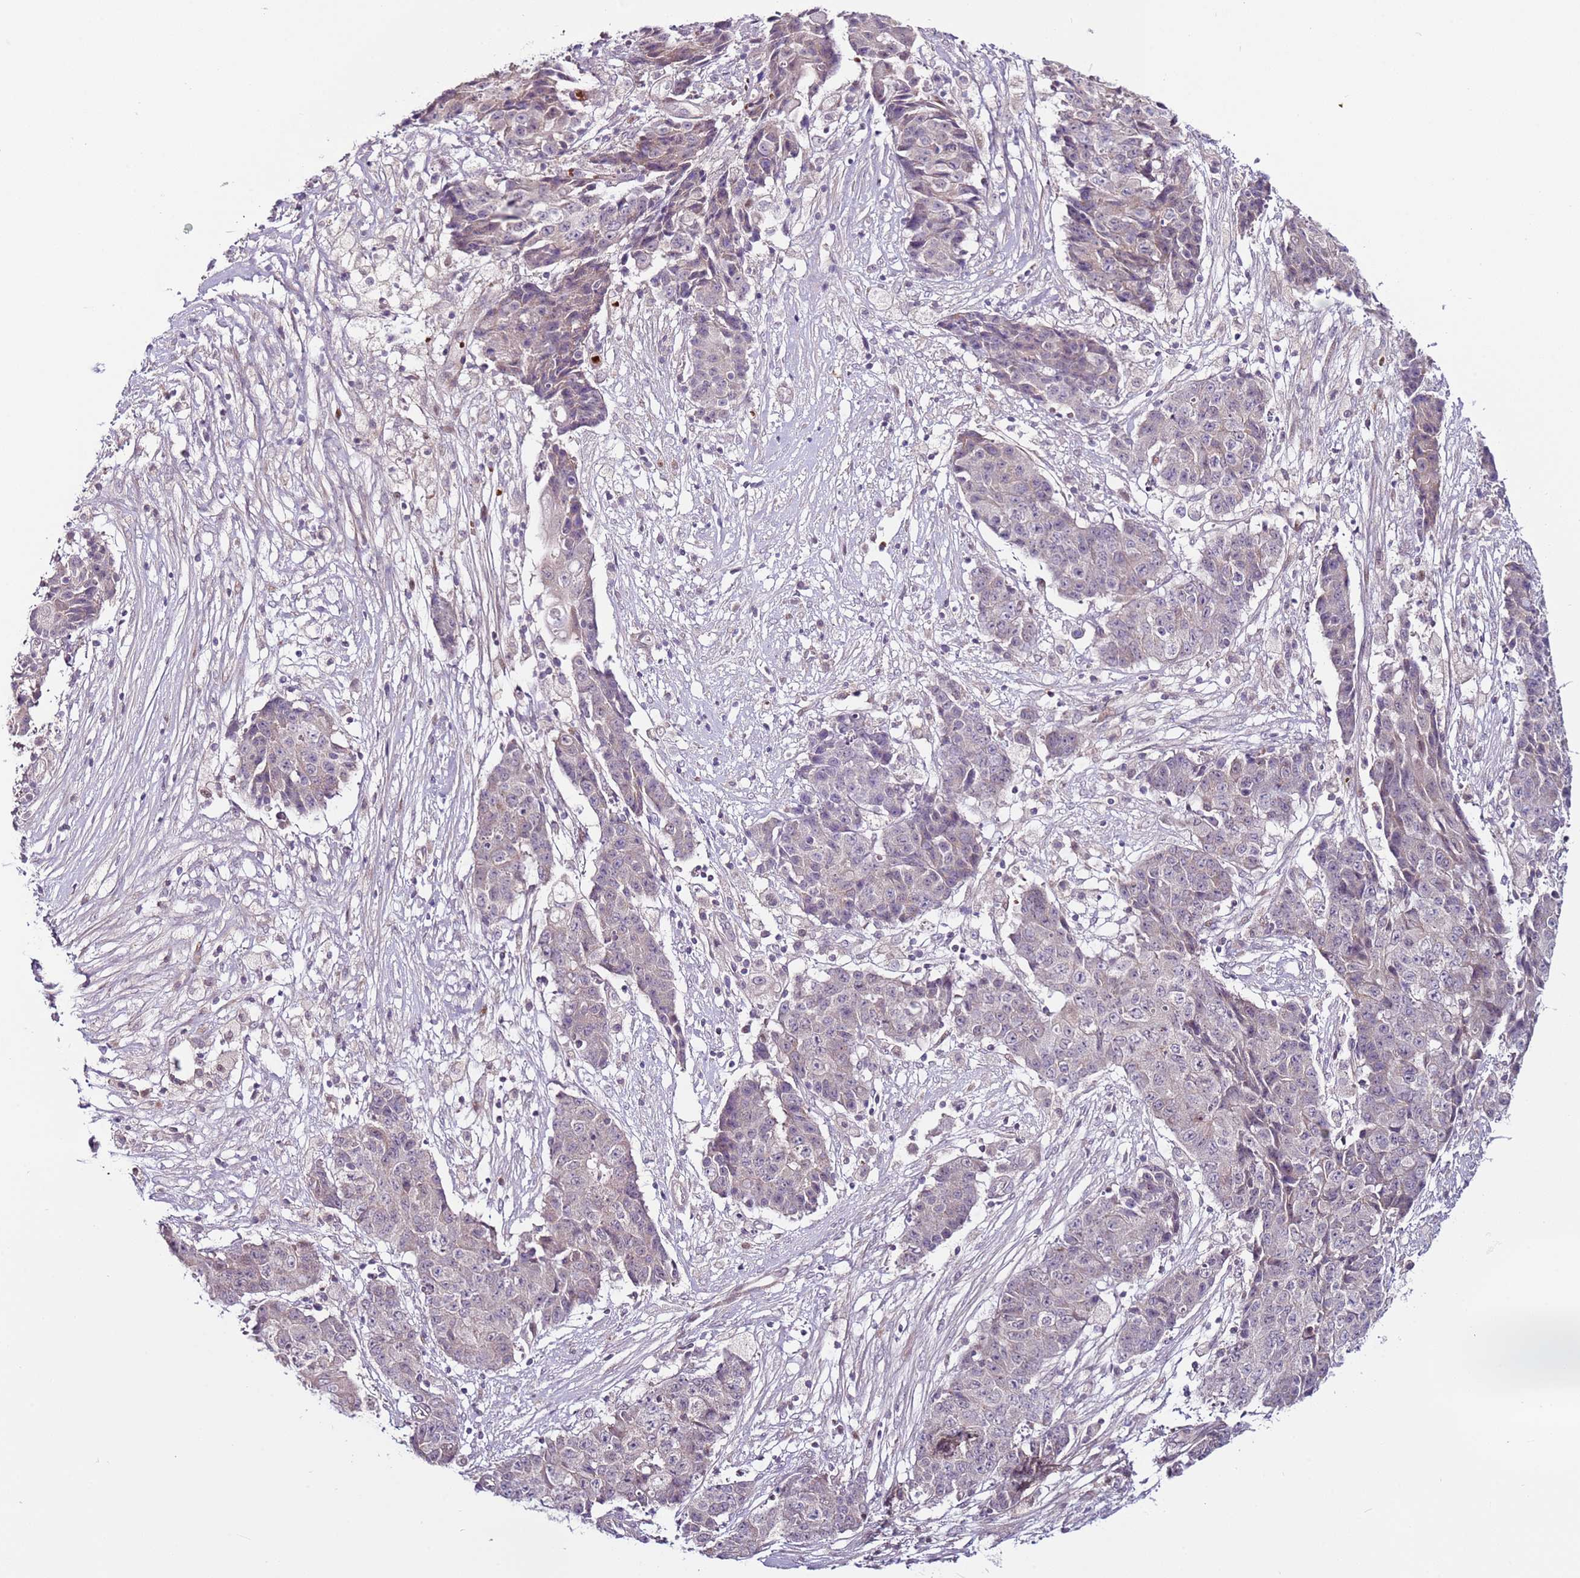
{"staining": {"intensity": "negative", "quantity": "none", "location": "none"}, "tissue": "ovarian cancer", "cell_type": "Tumor cells", "image_type": "cancer", "snomed": [{"axis": "morphology", "description": "Carcinoma, endometroid"}, {"axis": "topography", "description": "Ovary"}], "caption": "The histopathology image demonstrates no significant expression in tumor cells of ovarian endometroid carcinoma. Brightfield microscopy of IHC stained with DAB (3,3'-diaminobenzidine) (brown) and hematoxylin (blue), captured at high magnification.", "gene": "MTG2", "patient": {"sex": "female", "age": 42}}